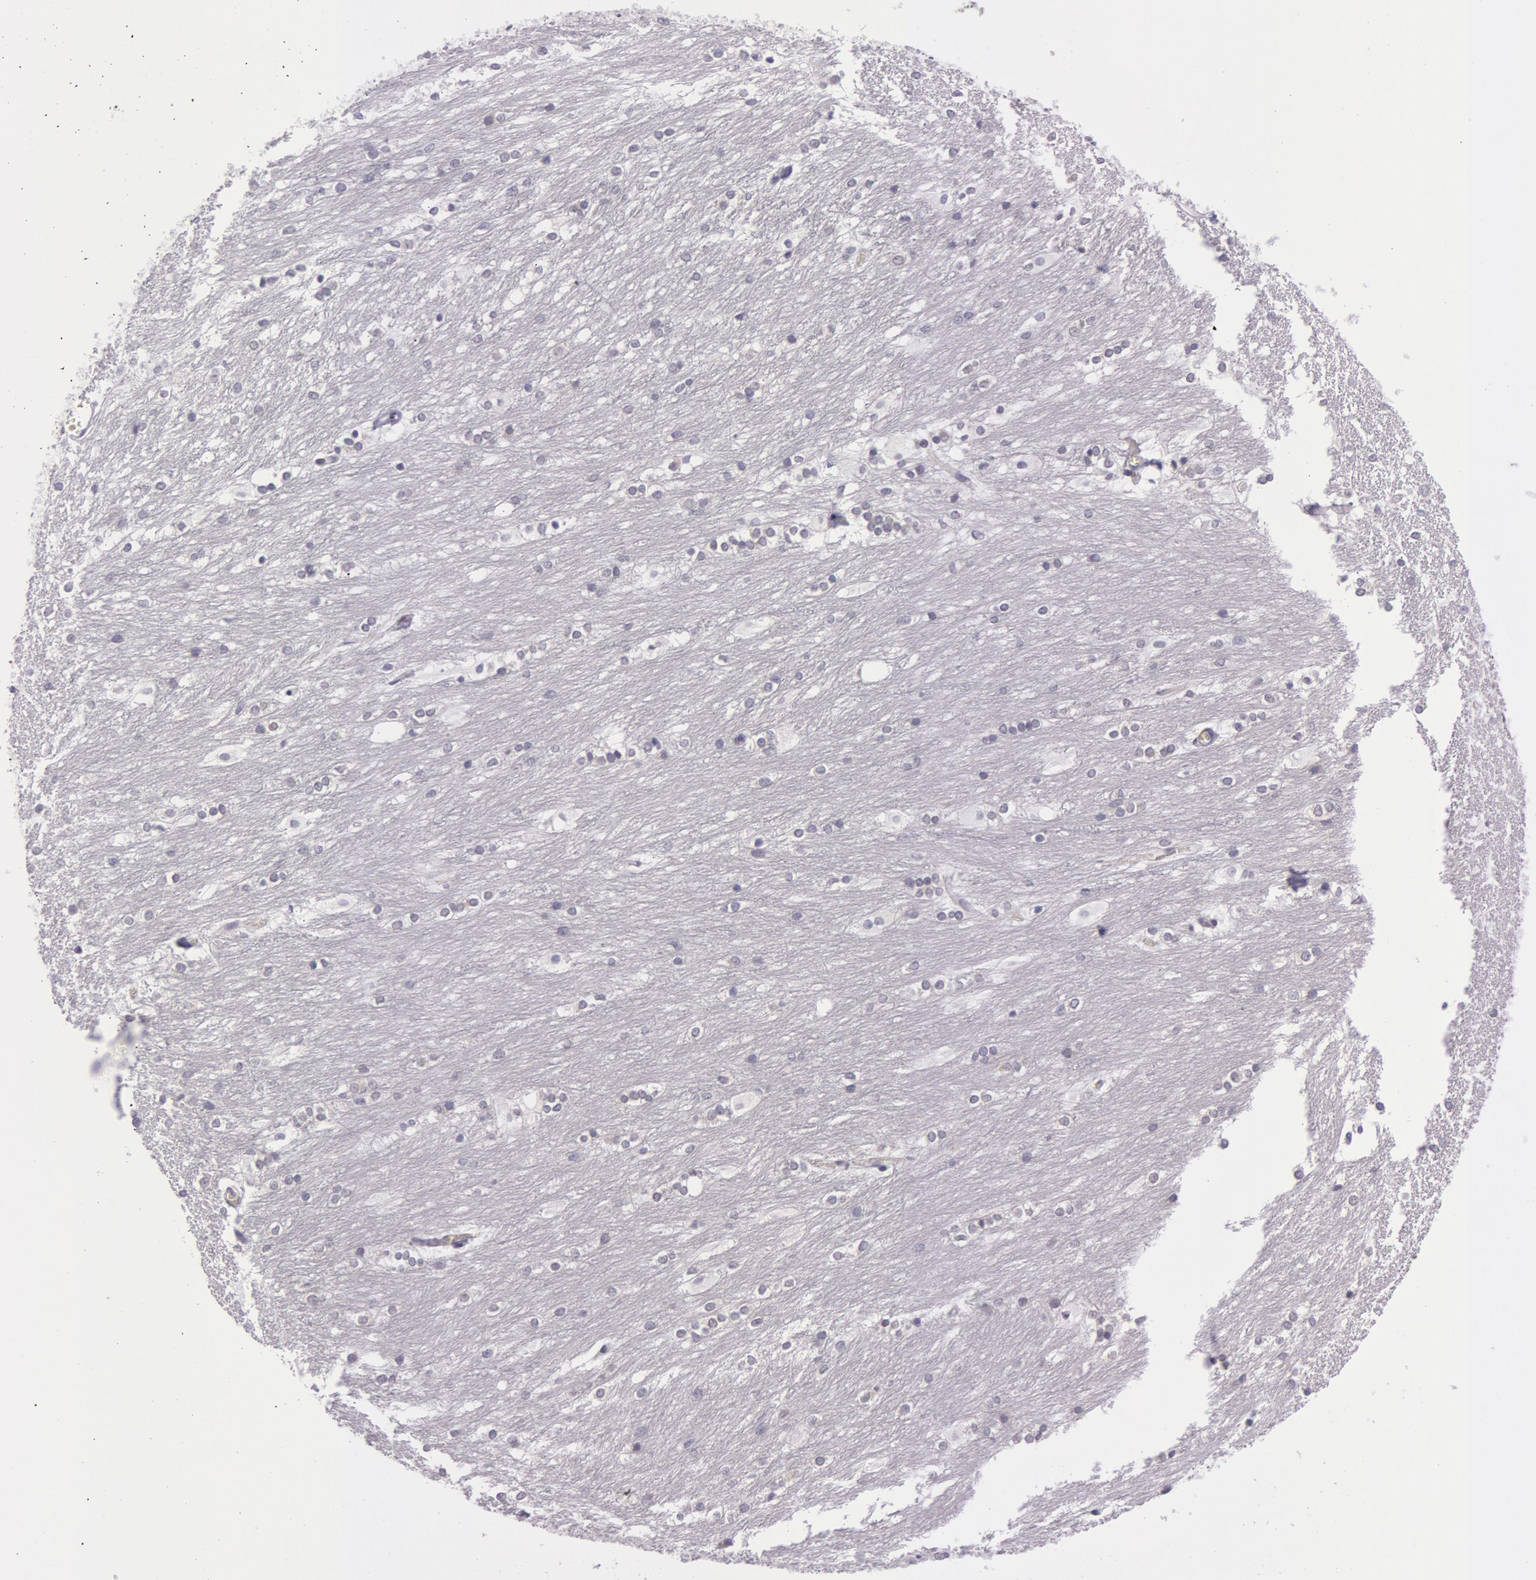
{"staining": {"intensity": "negative", "quantity": "none", "location": "none"}, "tissue": "caudate", "cell_type": "Glial cells", "image_type": "normal", "snomed": [{"axis": "morphology", "description": "Normal tissue, NOS"}, {"axis": "topography", "description": "Lateral ventricle wall"}], "caption": "Image shows no protein expression in glial cells of unremarkable caudate.", "gene": "IL1RN", "patient": {"sex": "female", "age": 19}}